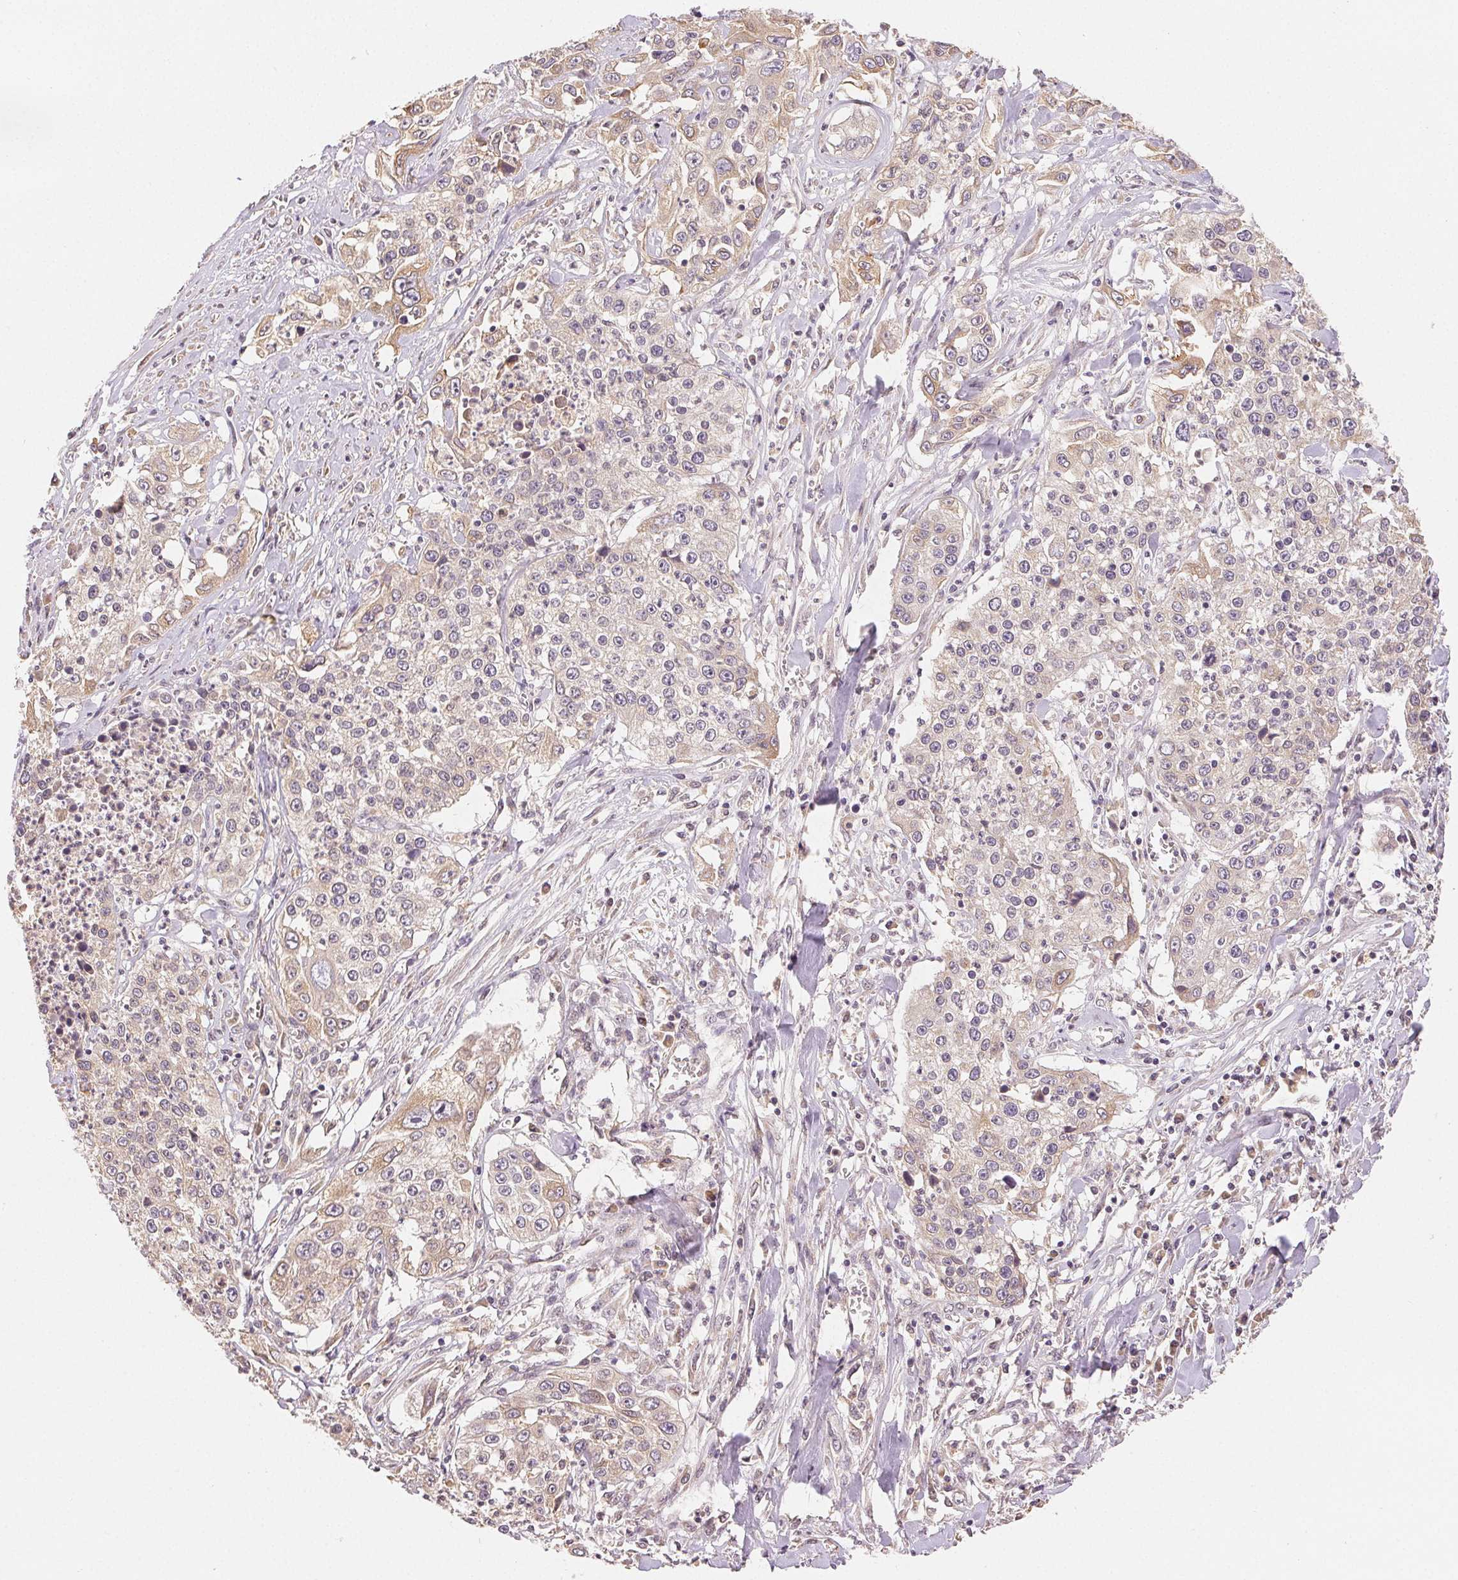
{"staining": {"intensity": "weak", "quantity": "<25%", "location": "cytoplasmic/membranous"}, "tissue": "lung cancer", "cell_type": "Tumor cells", "image_type": "cancer", "snomed": [{"axis": "morphology", "description": "Squamous cell carcinoma, NOS"}, {"axis": "morphology", "description": "Squamous cell carcinoma, metastatic, NOS"}, {"axis": "topography", "description": "Lung"}, {"axis": "topography", "description": "Pleura, NOS"}], "caption": "IHC micrograph of neoplastic tissue: human lung metastatic squamous cell carcinoma stained with DAB displays no significant protein expression in tumor cells. The staining was performed using DAB (3,3'-diaminobenzidine) to visualize the protein expression in brown, while the nuclei were stained in blue with hematoxylin (Magnification: 20x).", "gene": "SEZ6L2", "patient": {"sex": "male", "age": 72}}